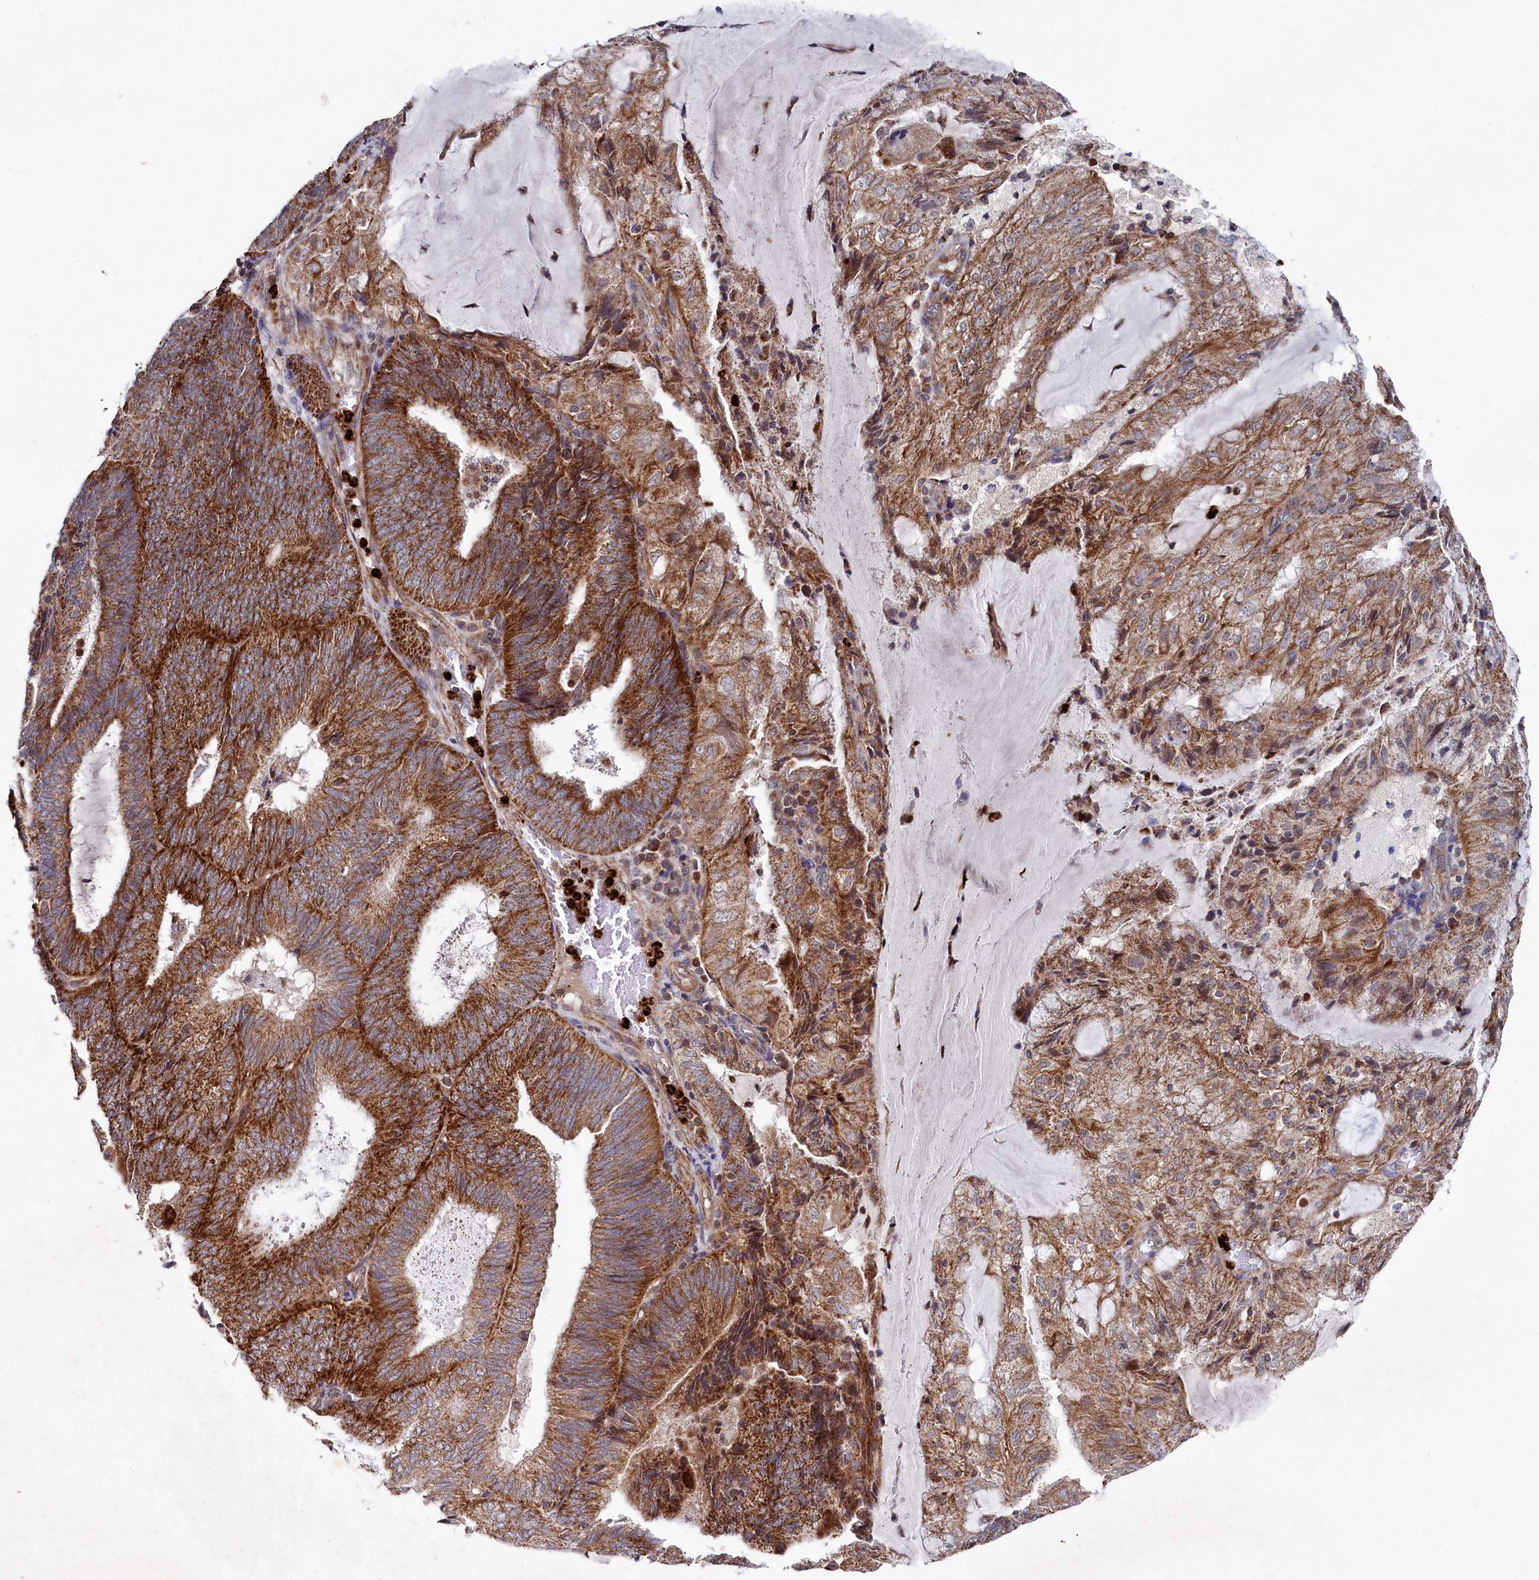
{"staining": {"intensity": "moderate", "quantity": ">75%", "location": "cytoplasmic/membranous"}, "tissue": "endometrial cancer", "cell_type": "Tumor cells", "image_type": "cancer", "snomed": [{"axis": "morphology", "description": "Adenocarcinoma, NOS"}, {"axis": "topography", "description": "Endometrium"}], "caption": "Immunohistochemical staining of human endometrial adenocarcinoma shows medium levels of moderate cytoplasmic/membranous expression in about >75% of tumor cells.", "gene": "CHCHD1", "patient": {"sex": "female", "age": 81}}